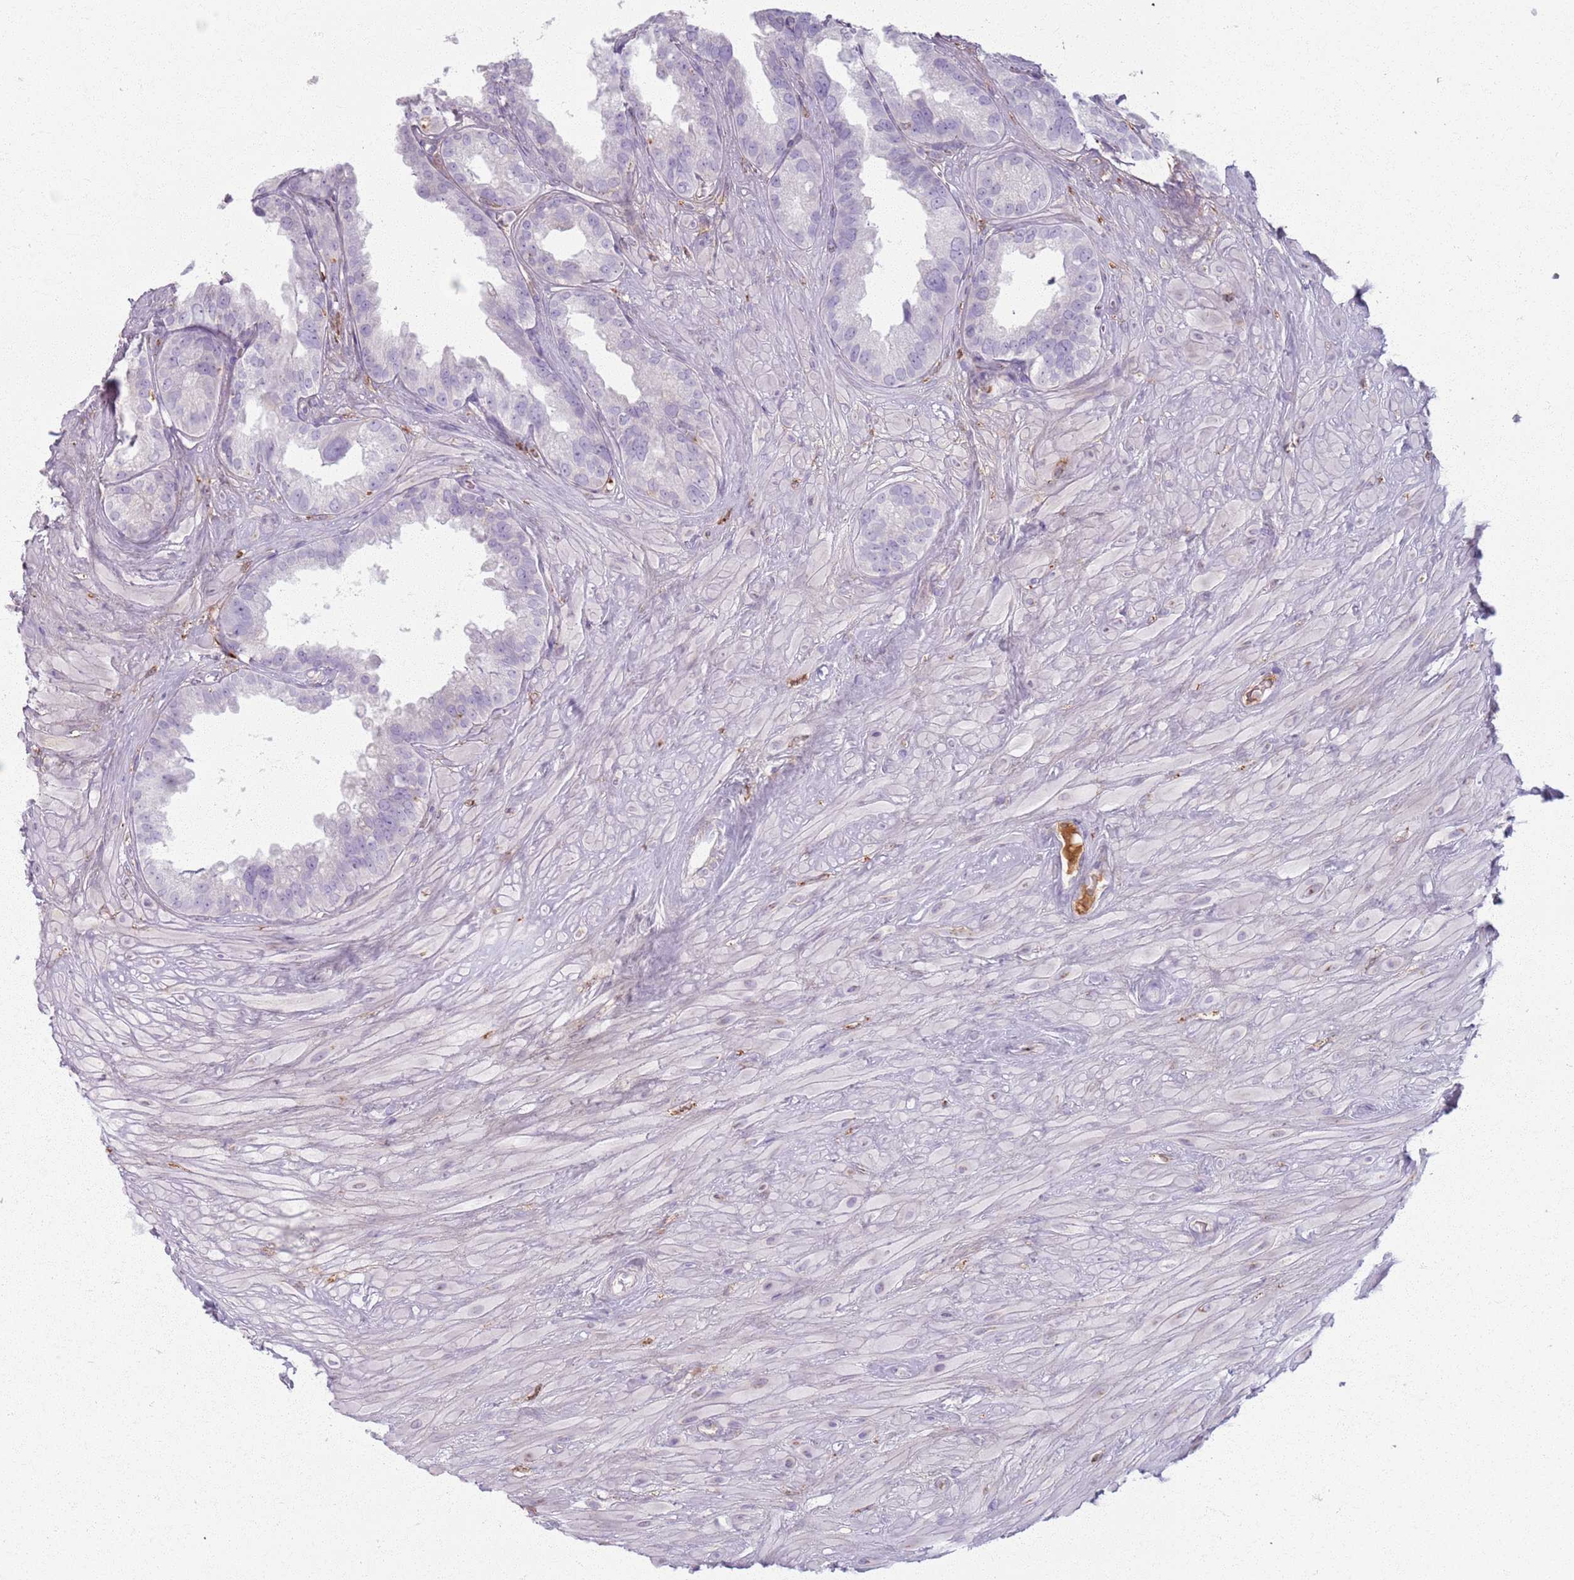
{"staining": {"intensity": "negative", "quantity": "none", "location": "none"}, "tissue": "seminal vesicle", "cell_type": "Glandular cells", "image_type": "normal", "snomed": [{"axis": "morphology", "description": "Normal tissue, NOS"}, {"axis": "topography", "description": "Seminal veicle"}], "caption": "The micrograph demonstrates no significant staining in glandular cells of seminal vesicle.", "gene": "COLGALT1", "patient": {"sex": "male", "age": 80}}